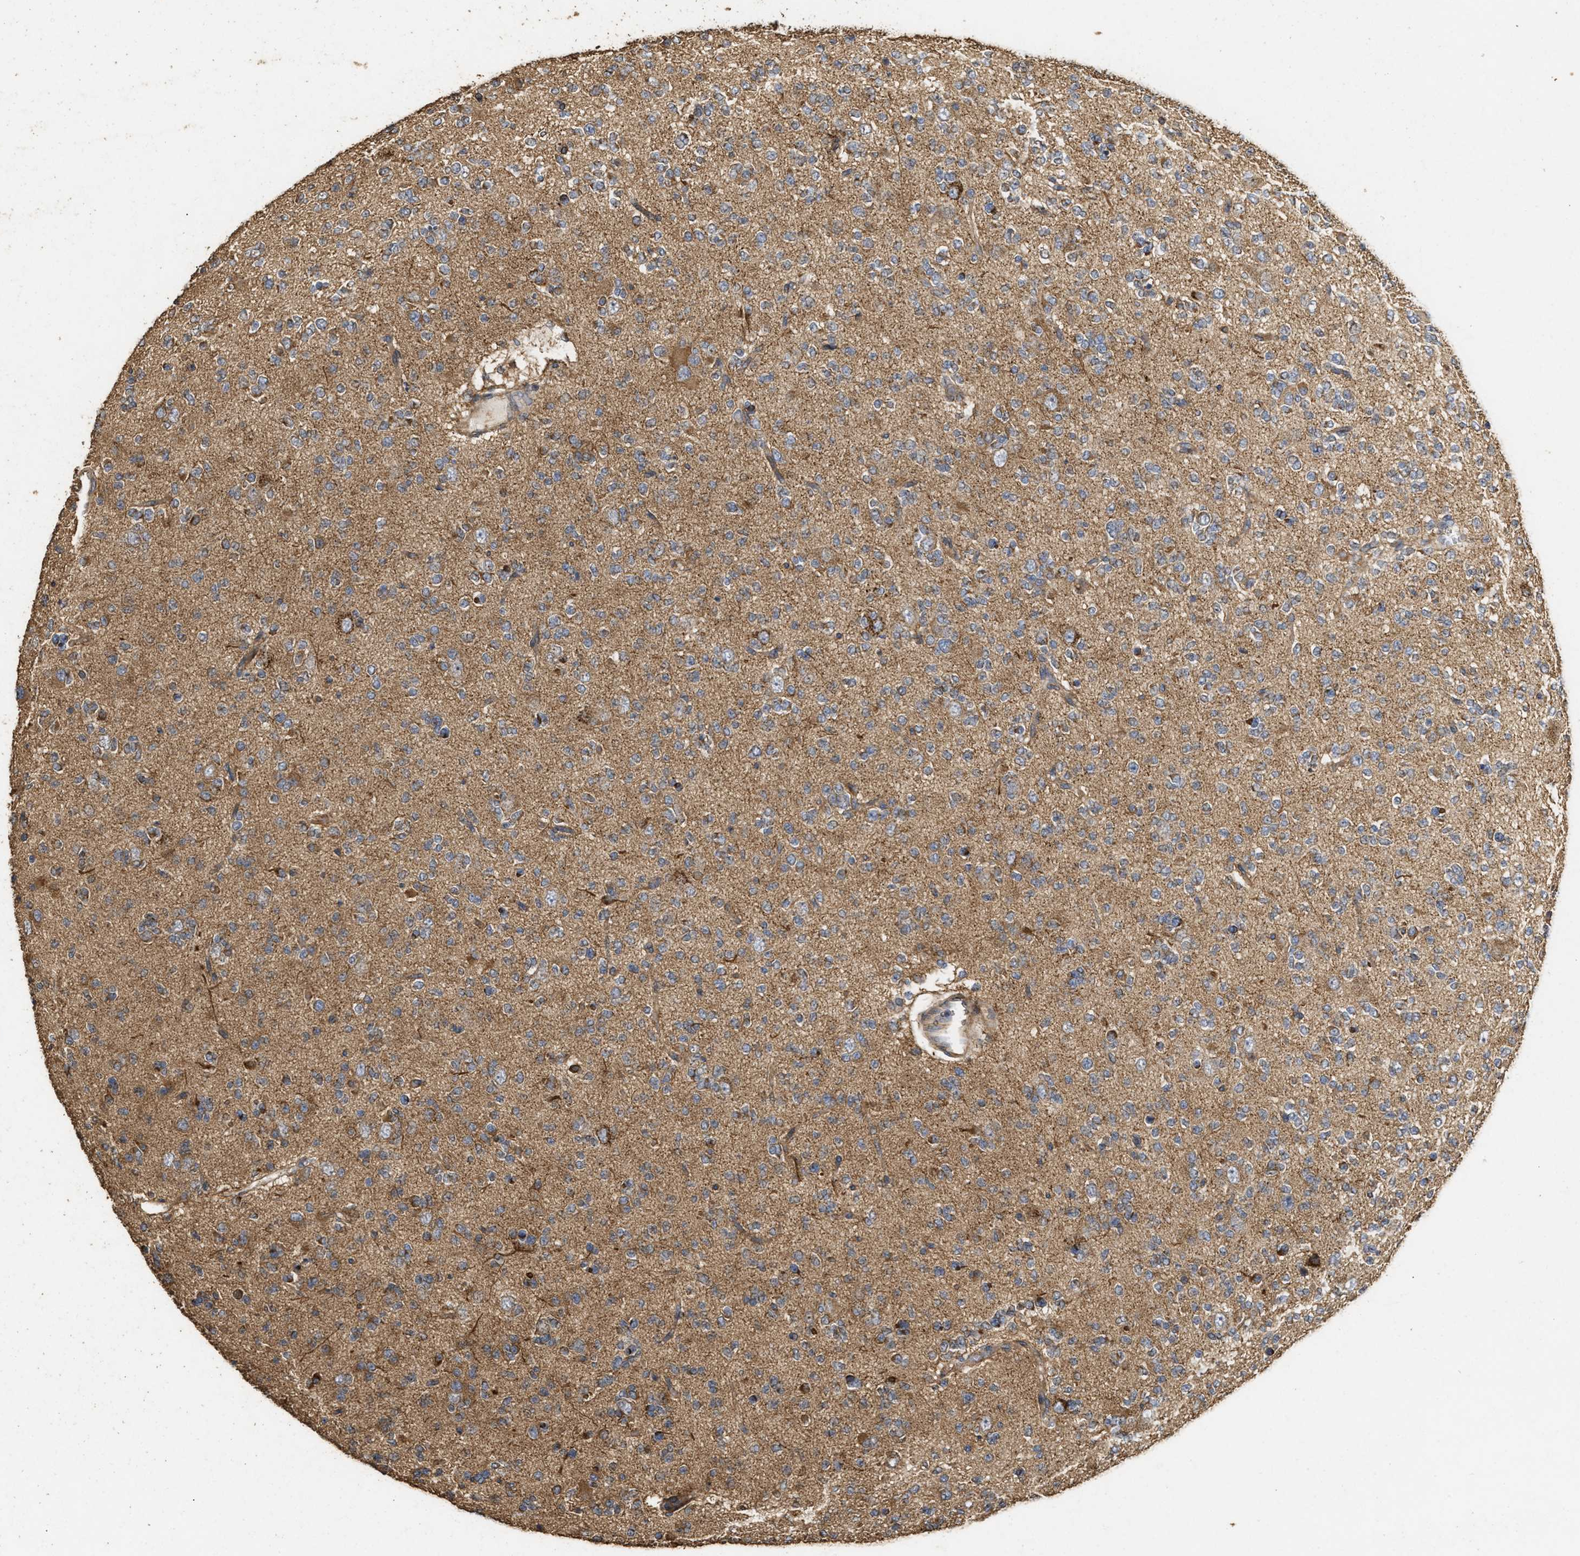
{"staining": {"intensity": "moderate", "quantity": "25%-75%", "location": "cytoplasmic/membranous"}, "tissue": "glioma", "cell_type": "Tumor cells", "image_type": "cancer", "snomed": [{"axis": "morphology", "description": "Glioma, malignant, Low grade"}, {"axis": "topography", "description": "Brain"}], "caption": "A brown stain shows moderate cytoplasmic/membranous expression of a protein in glioma tumor cells.", "gene": "NAV1", "patient": {"sex": "male", "age": 38}}